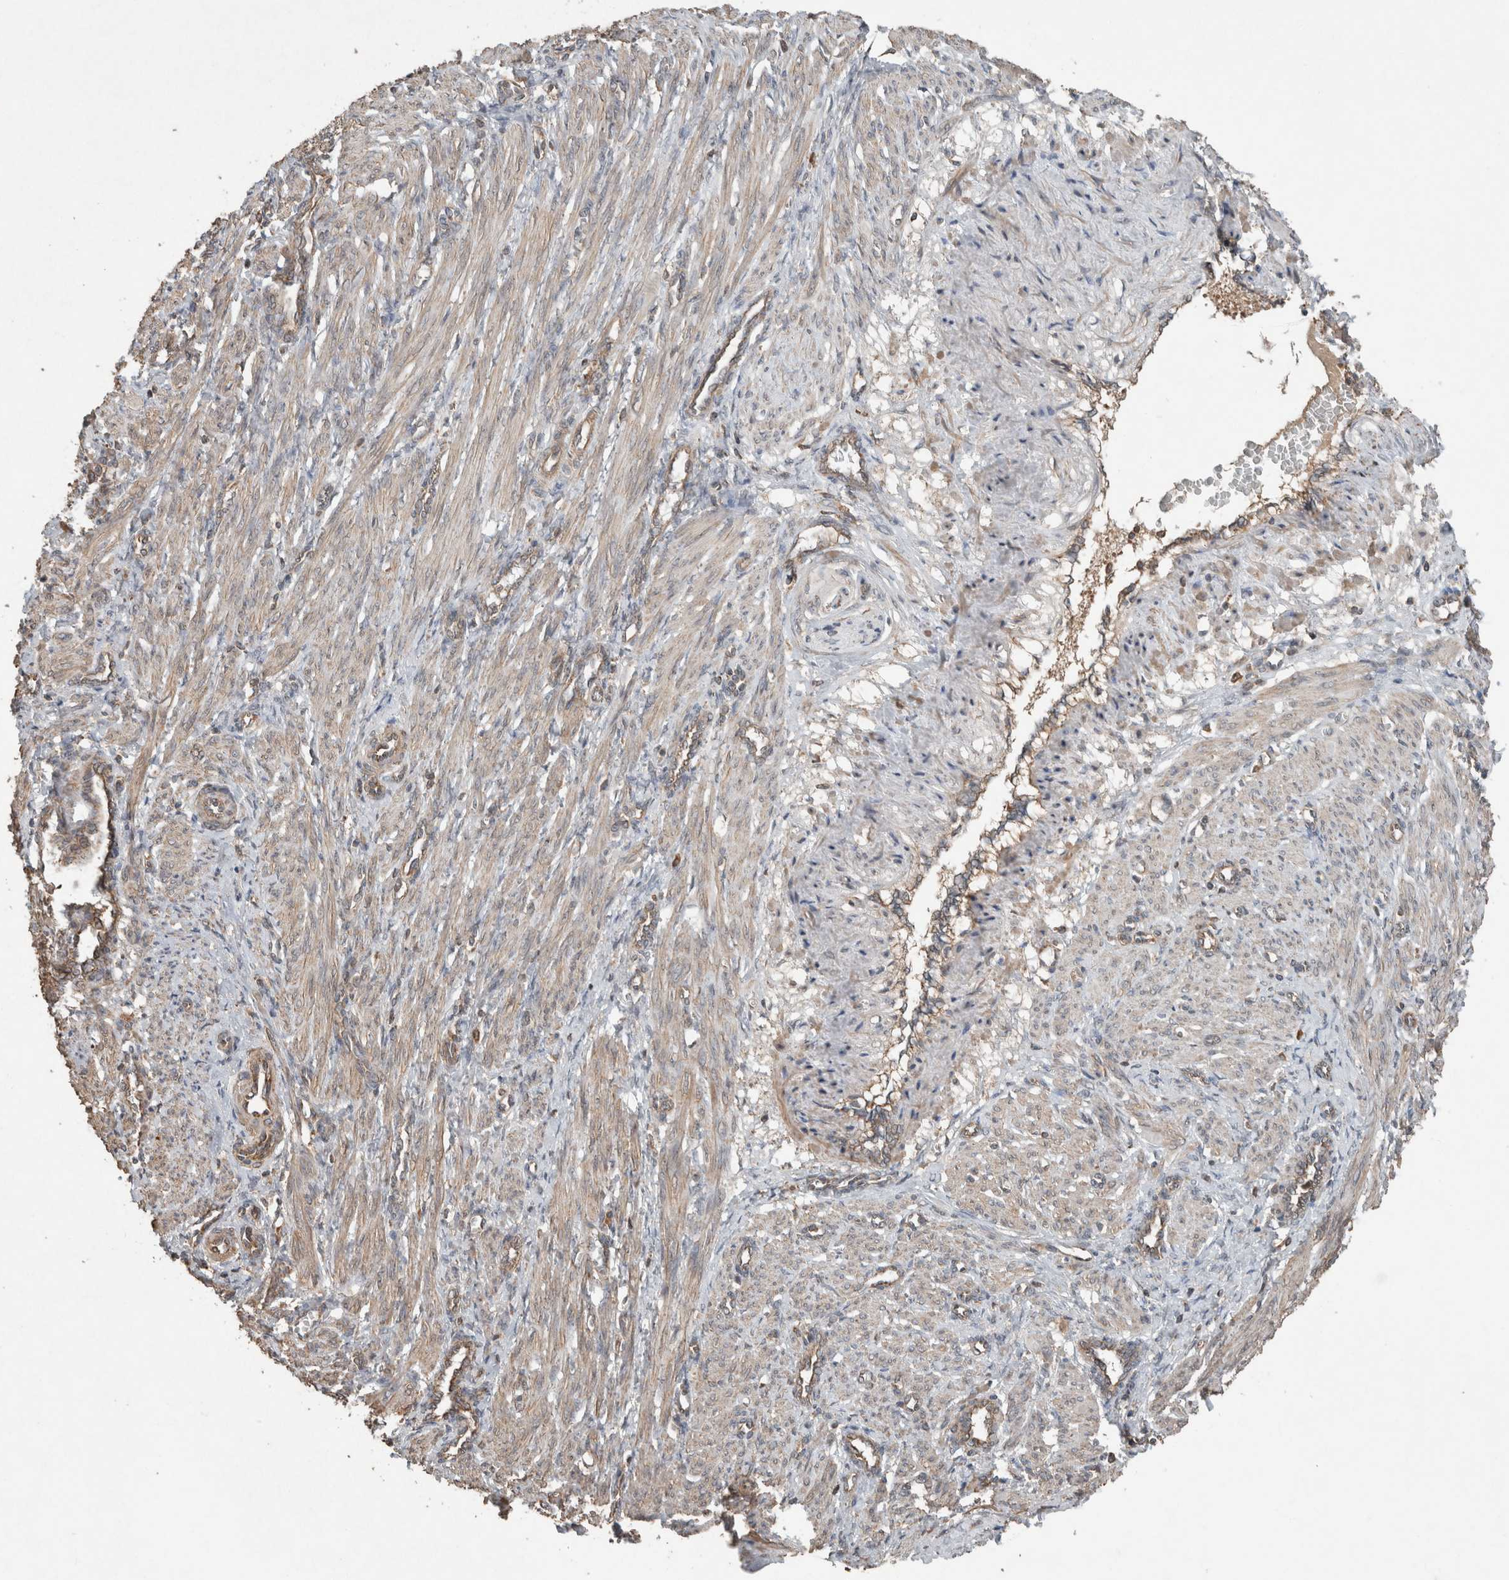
{"staining": {"intensity": "weak", "quantity": ">75%", "location": "cytoplasmic/membranous"}, "tissue": "smooth muscle", "cell_type": "Smooth muscle cells", "image_type": "normal", "snomed": [{"axis": "morphology", "description": "Normal tissue, NOS"}, {"axis": "topography", "description": "Endometrium"}], "caption": "A brown stain highlights weak cytoplasmic/membranous positivity of a protein in smooth muscle cells of benign smooth muscle.", "gene": "KLK14", "patient": {"sex": "female", "age": 33}}